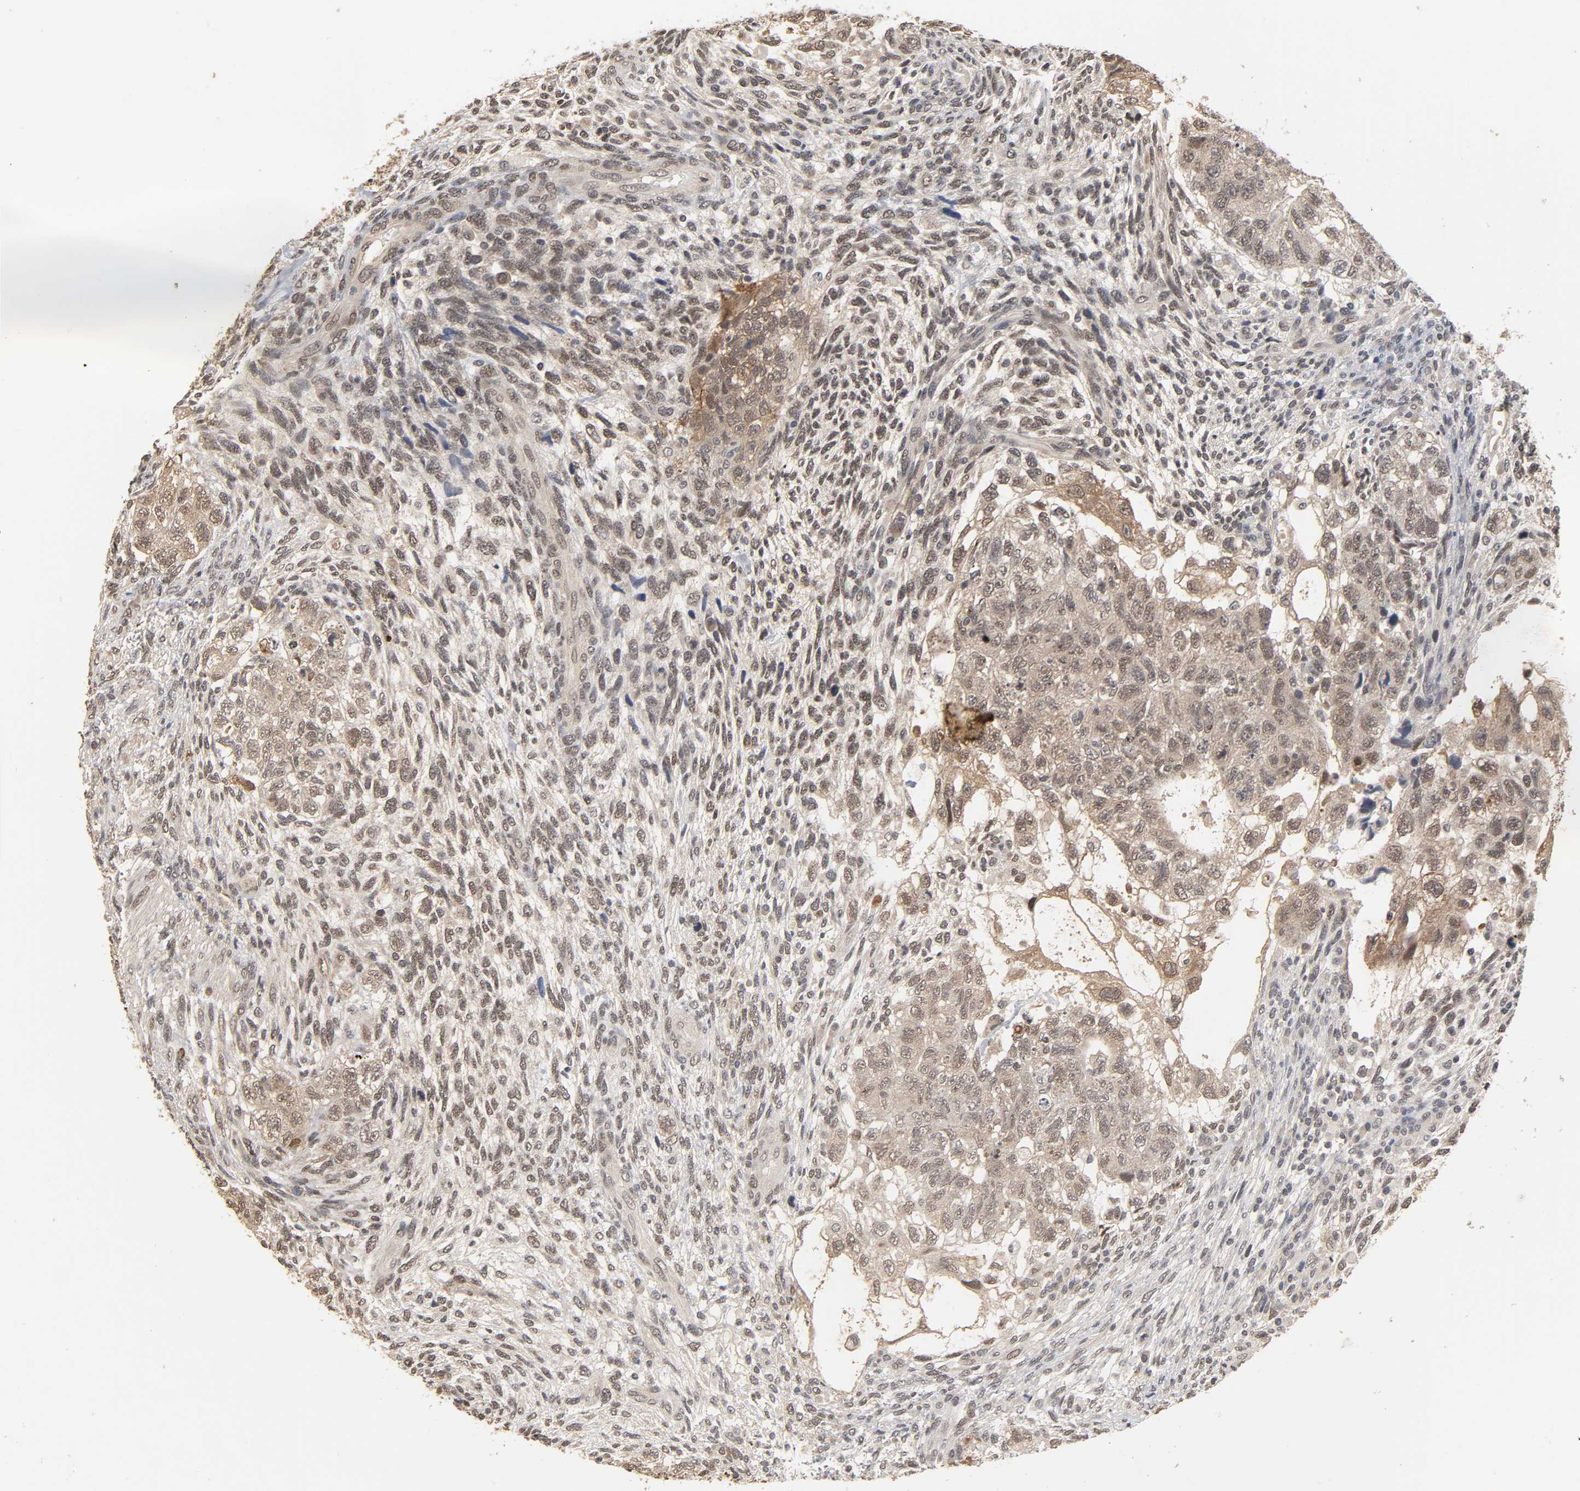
{"staining": {"intensity": "moderate", "quantity": ">75%", "location": "cytoplasmic/membranous,nuclear"}, "tissue": "testis cancer", "cell_type": "Tumor cells", "image_type": "cancer", "snomed": [{"axis": "morphology", "description": "Normal tissue, NOS"}, {"axis": "morphology", "description": "Carcinoma, Embryonal, NOS"}, {"axis": "topography", "description": "Testis"}], "caption": "DAB immunohistochemical staining of testis embryonal carcinoma reveals moderate cytoplasmic/membranous and nuclear protein staining in about >75% of tumor cells.", "gene": "HTR1E", "patient": {"sex": "male", "age": 36}}